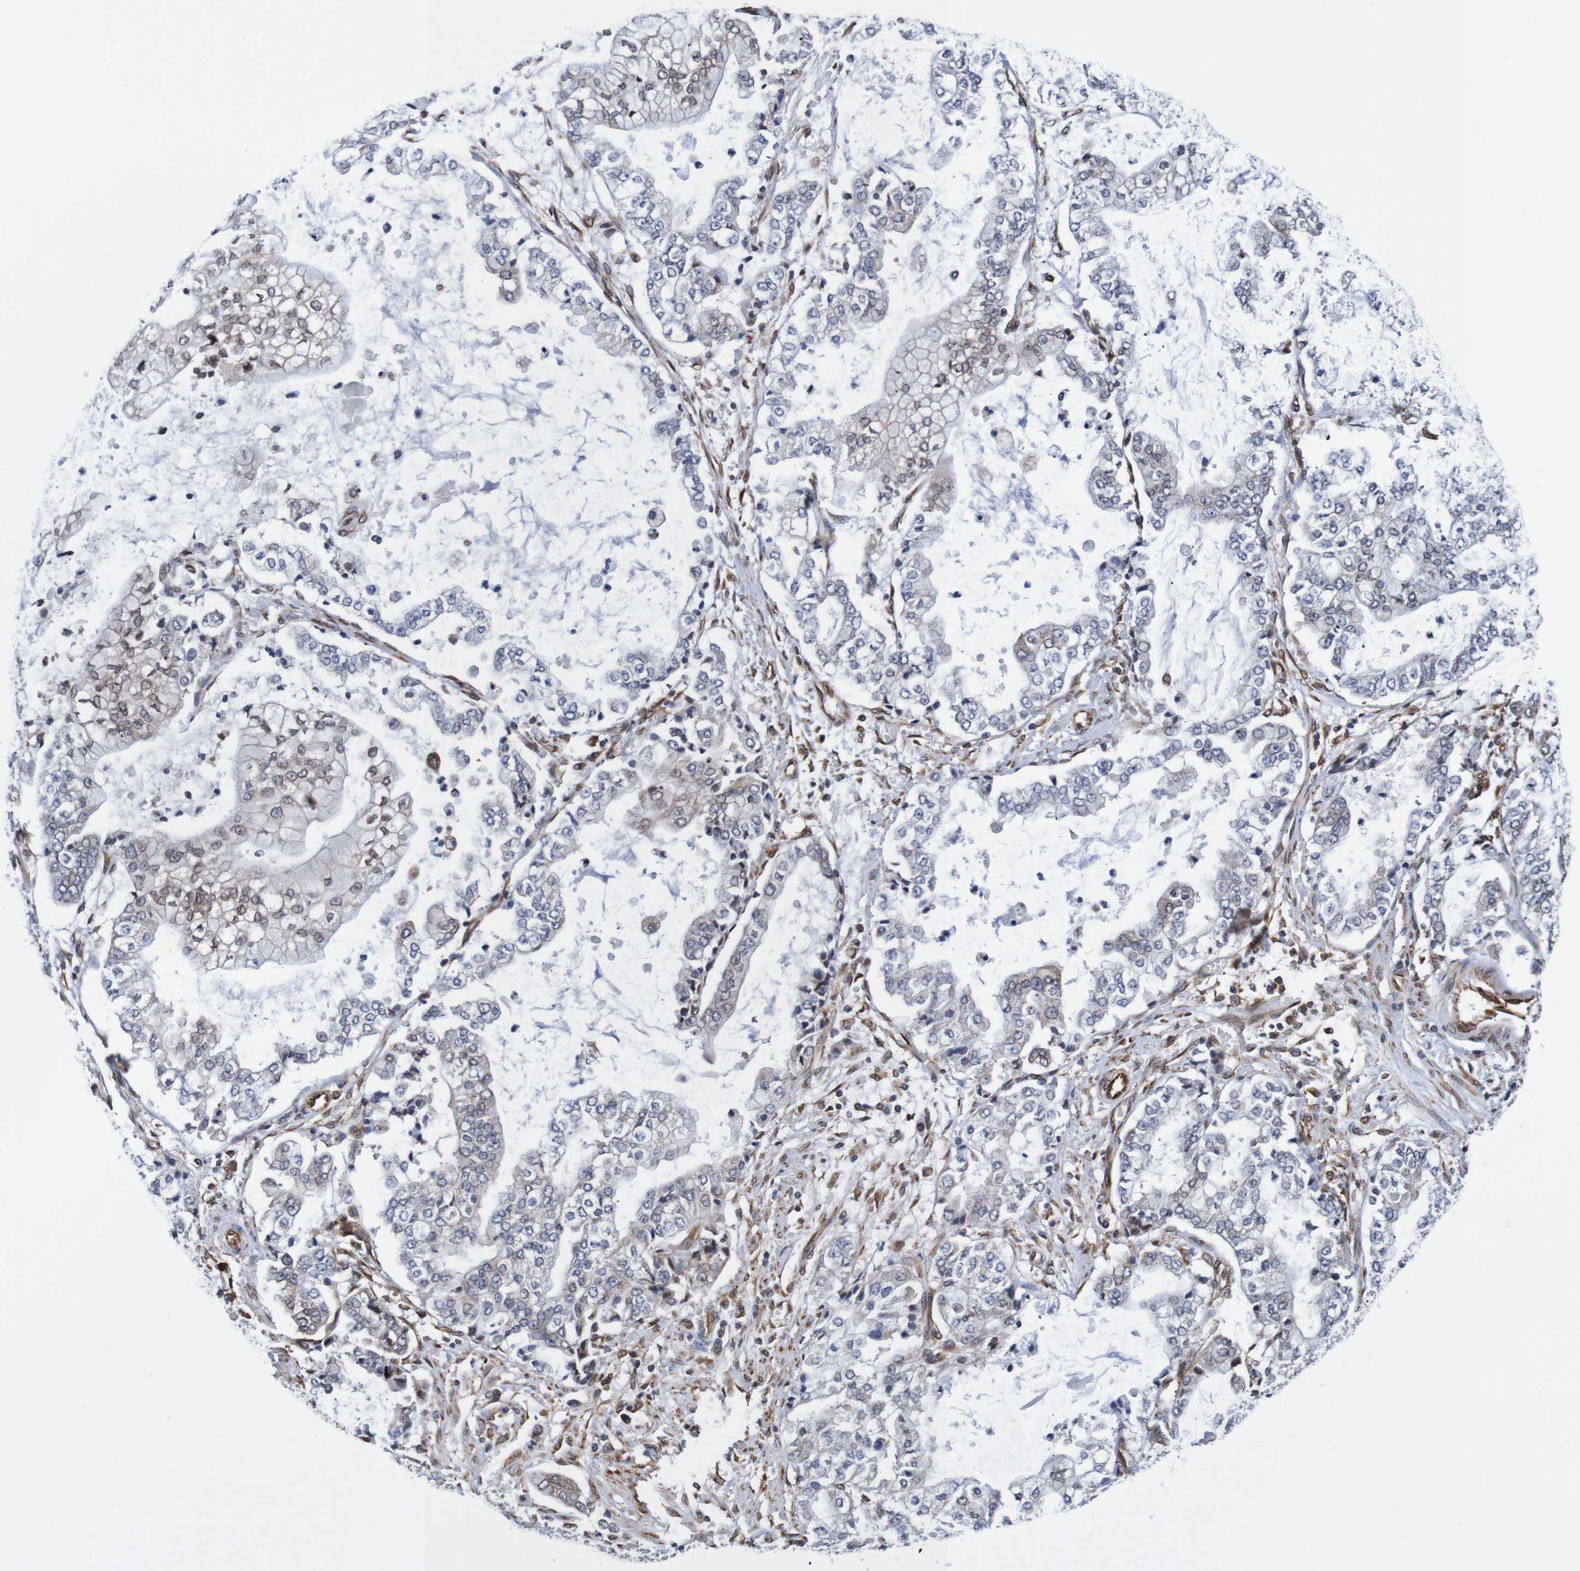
{"staining": {"intensity": "negative", "quantity": "none", "location": "none"}, "tissue": "stomach cancer", "cell_type": "Tumor cells", "image_type": "cancer", "snomed": [{"axis": "morphology", "description": "Adenocarcinoma, NOS"}, {"axis": "topography", "description": "Stomach"}], "caption": "Human adenocarcinoma (stomach) stained for a protein using immunohistochemistry exhibits no staining in tumor cells.", "gene": "TMEM109", "patient": {"sex": "male", "age": 76}}